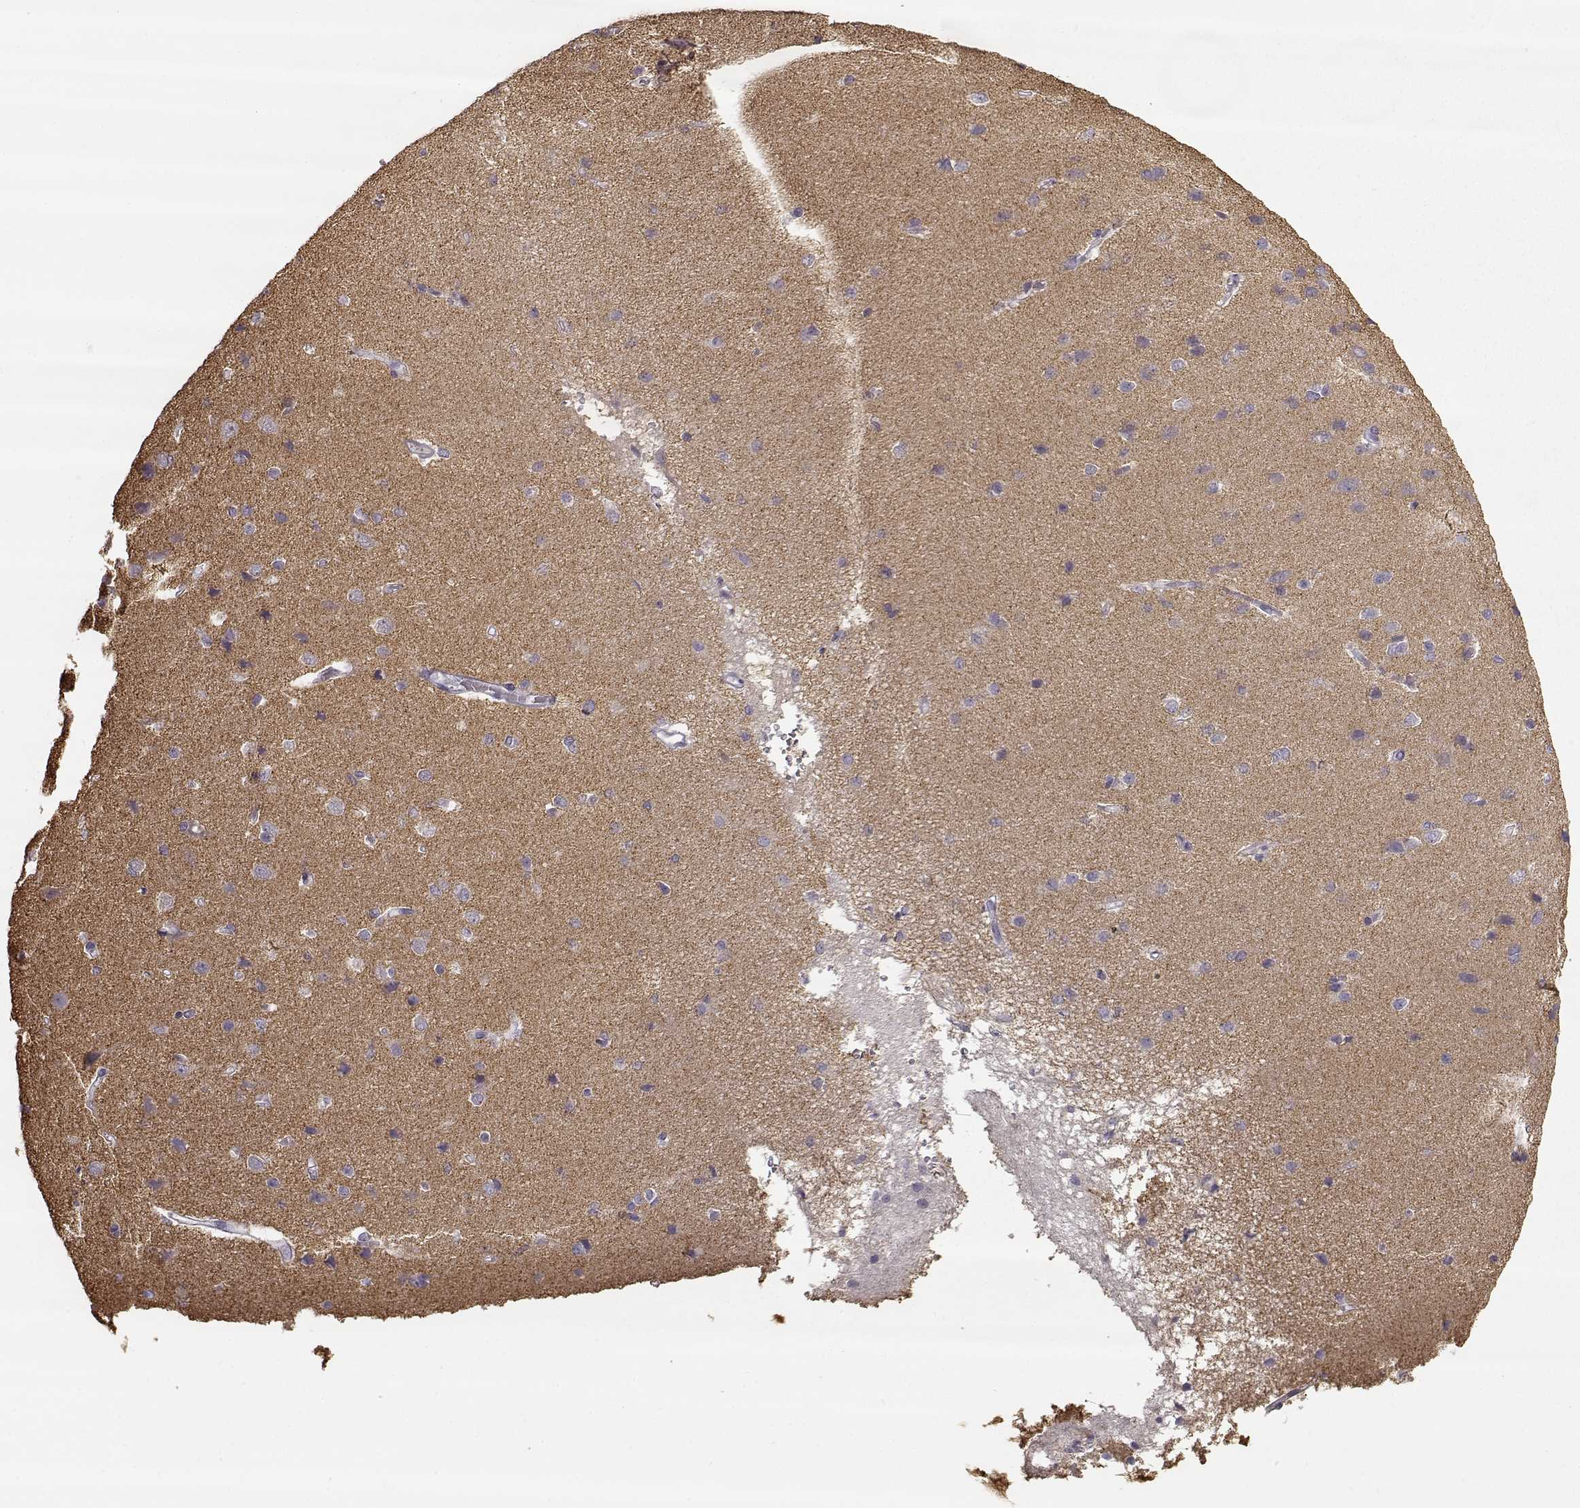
{"staining": {"intensity": "negative", "quantity": "none", "location": "none"}, "tissue": "cerebral cortex", "cell_type": "Endothelial cells", "image_type": "normal", "snomed": [{"axis": "morphology", "description": "Normal tissue, NOS"}, {"axis": "topography", "description": "Cerebral cortex"}], "caption": "Human cerebral cortex stained for a protein using immunohistochemistry (IHC) reveals no expression in endothelial cells.", "gene": "SNCA", "patient": {"sex": "male", "age": 37}}